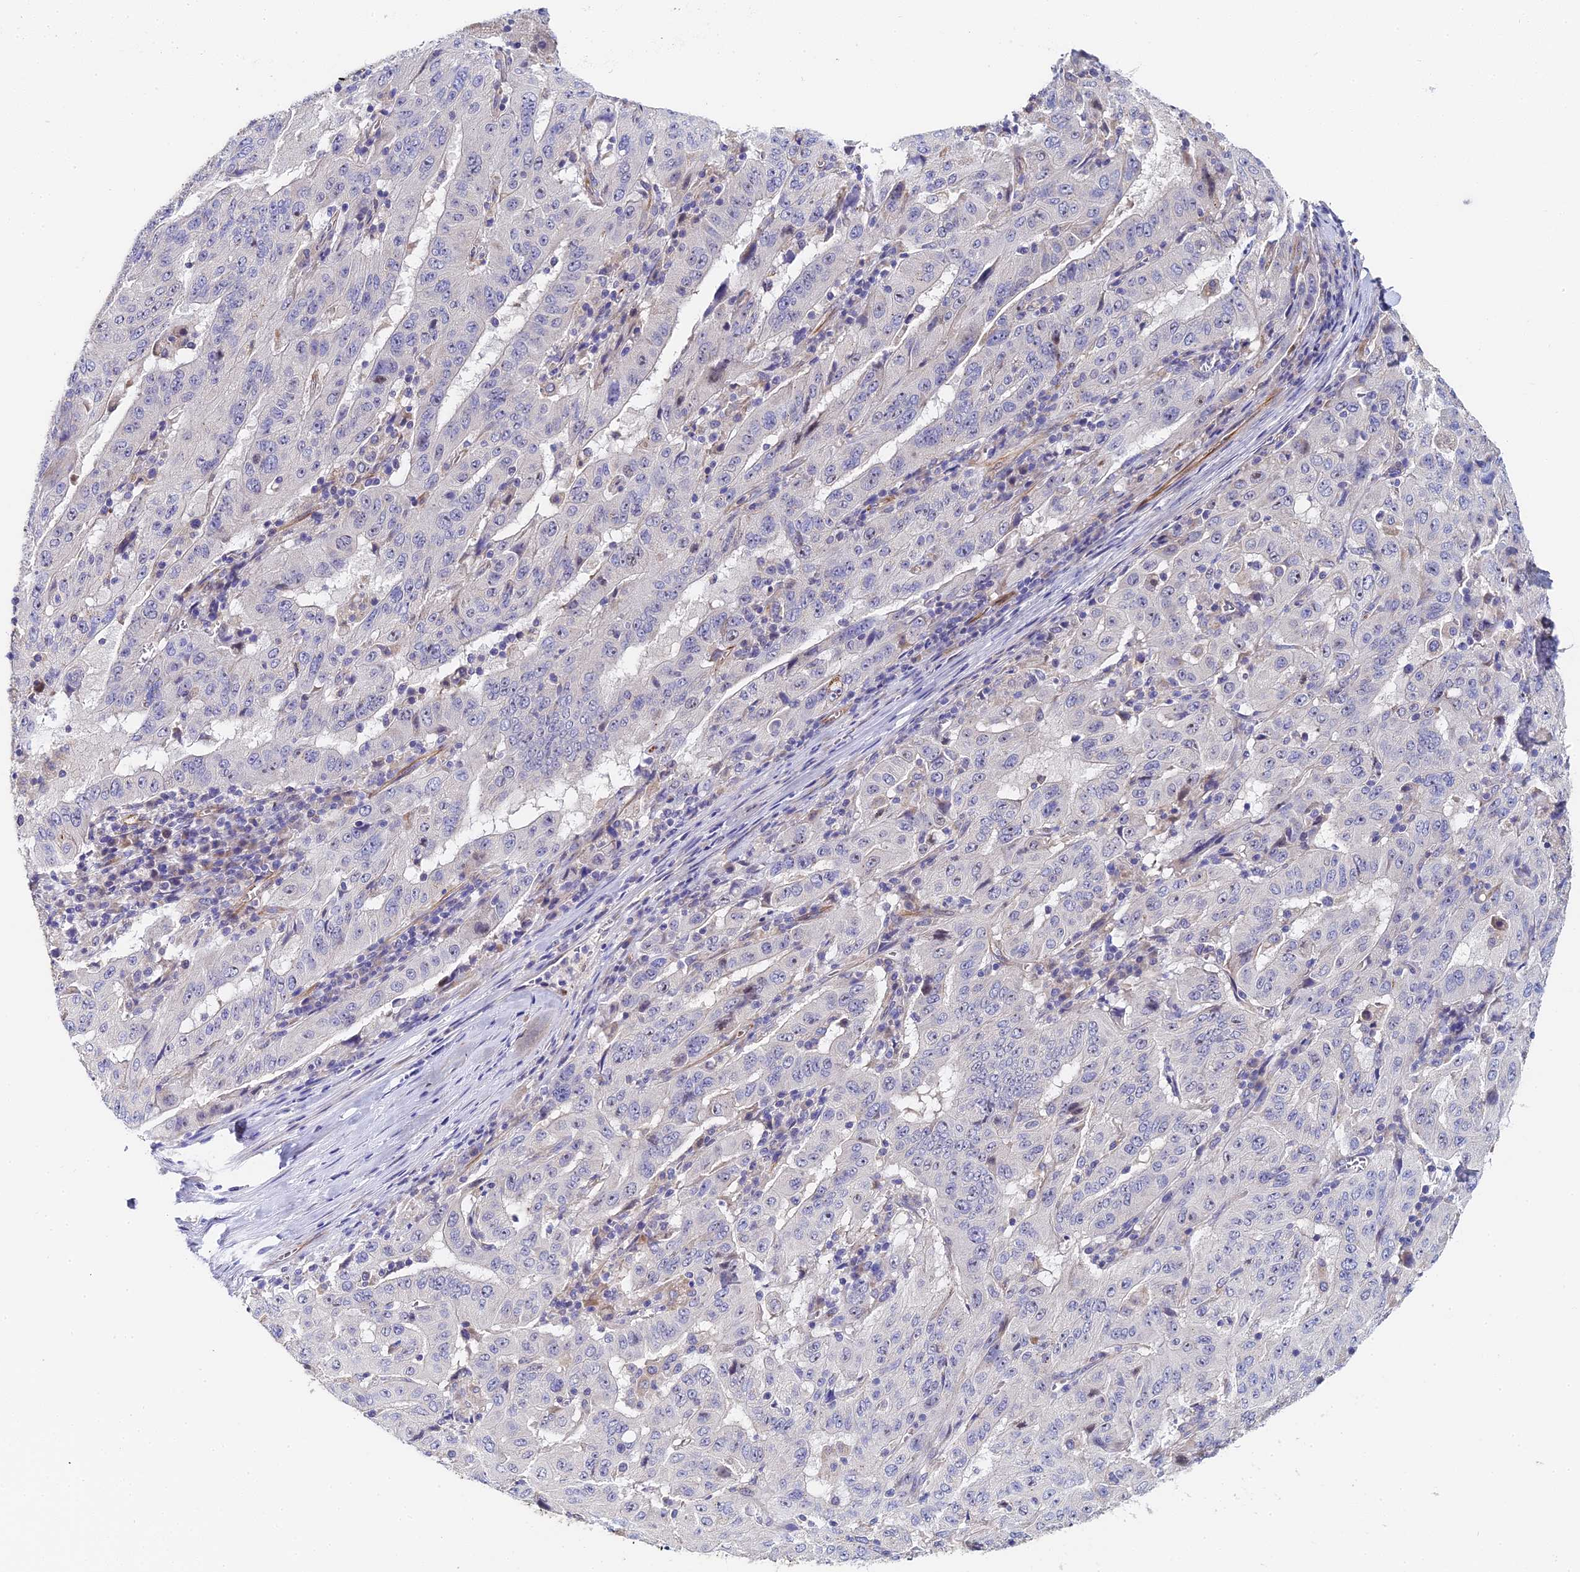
{"staining": {"intensity": "negative", "quantity": "none", "location": "none"}, "tissue": "pancreatic cancer", "cell_type": "Tumor cells", "image_type": "cancer", "snomed": [{"axis": "morphology", "description": "Adenocarcinoma, NOS"}, {"axis": "topography", "description": "Pancreas"}], "caption": "Immunohistochemistry (IHC) micrograph of human pancreatic cancer (adenocarcinoma) stained for a protein (brown), which displays no positivity in tumor cells.", "gene": "ENSG00000268674", "patient": {"sex": "male", "age": 63}}